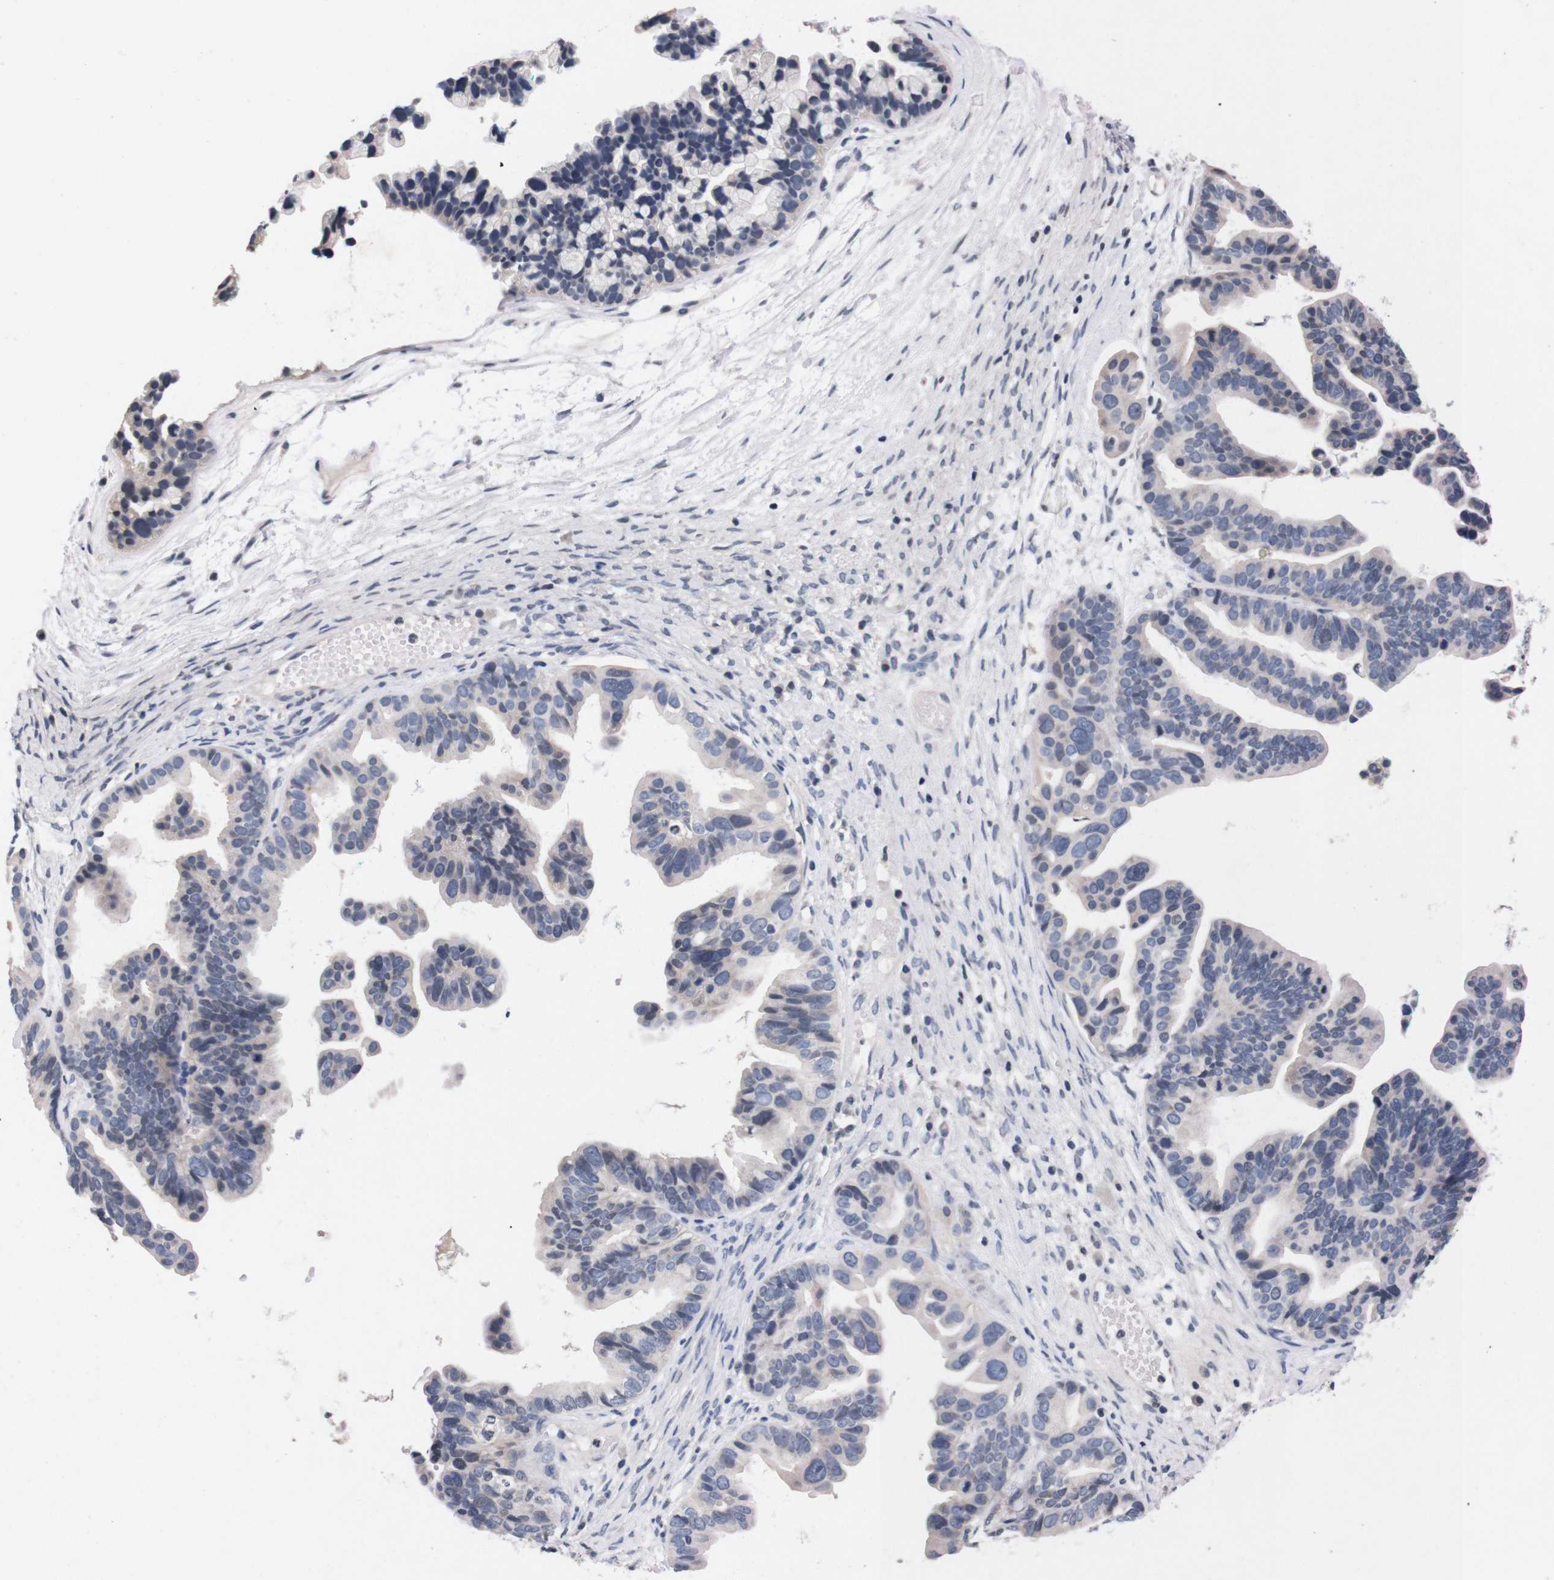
{"staining": {"intensity": "negative", "quantity": "none", "location": "none"}, "tissue": "ovarian cancer", "cell_type": "Tumor cells", "image_type": "cancer", "snomed": [{"axis": "morphology", "description": "Cystadenocarcinoma, serous, NOS"}, {"axis": "topography", "description": "Ovary"}], "caption": "This is an immunohistochemistry micrograph of ovarian cancer. There is no positivity in tumor cells.", "gene": "TNFRSF21", "patient": {"sex": "female", "age": 56}}